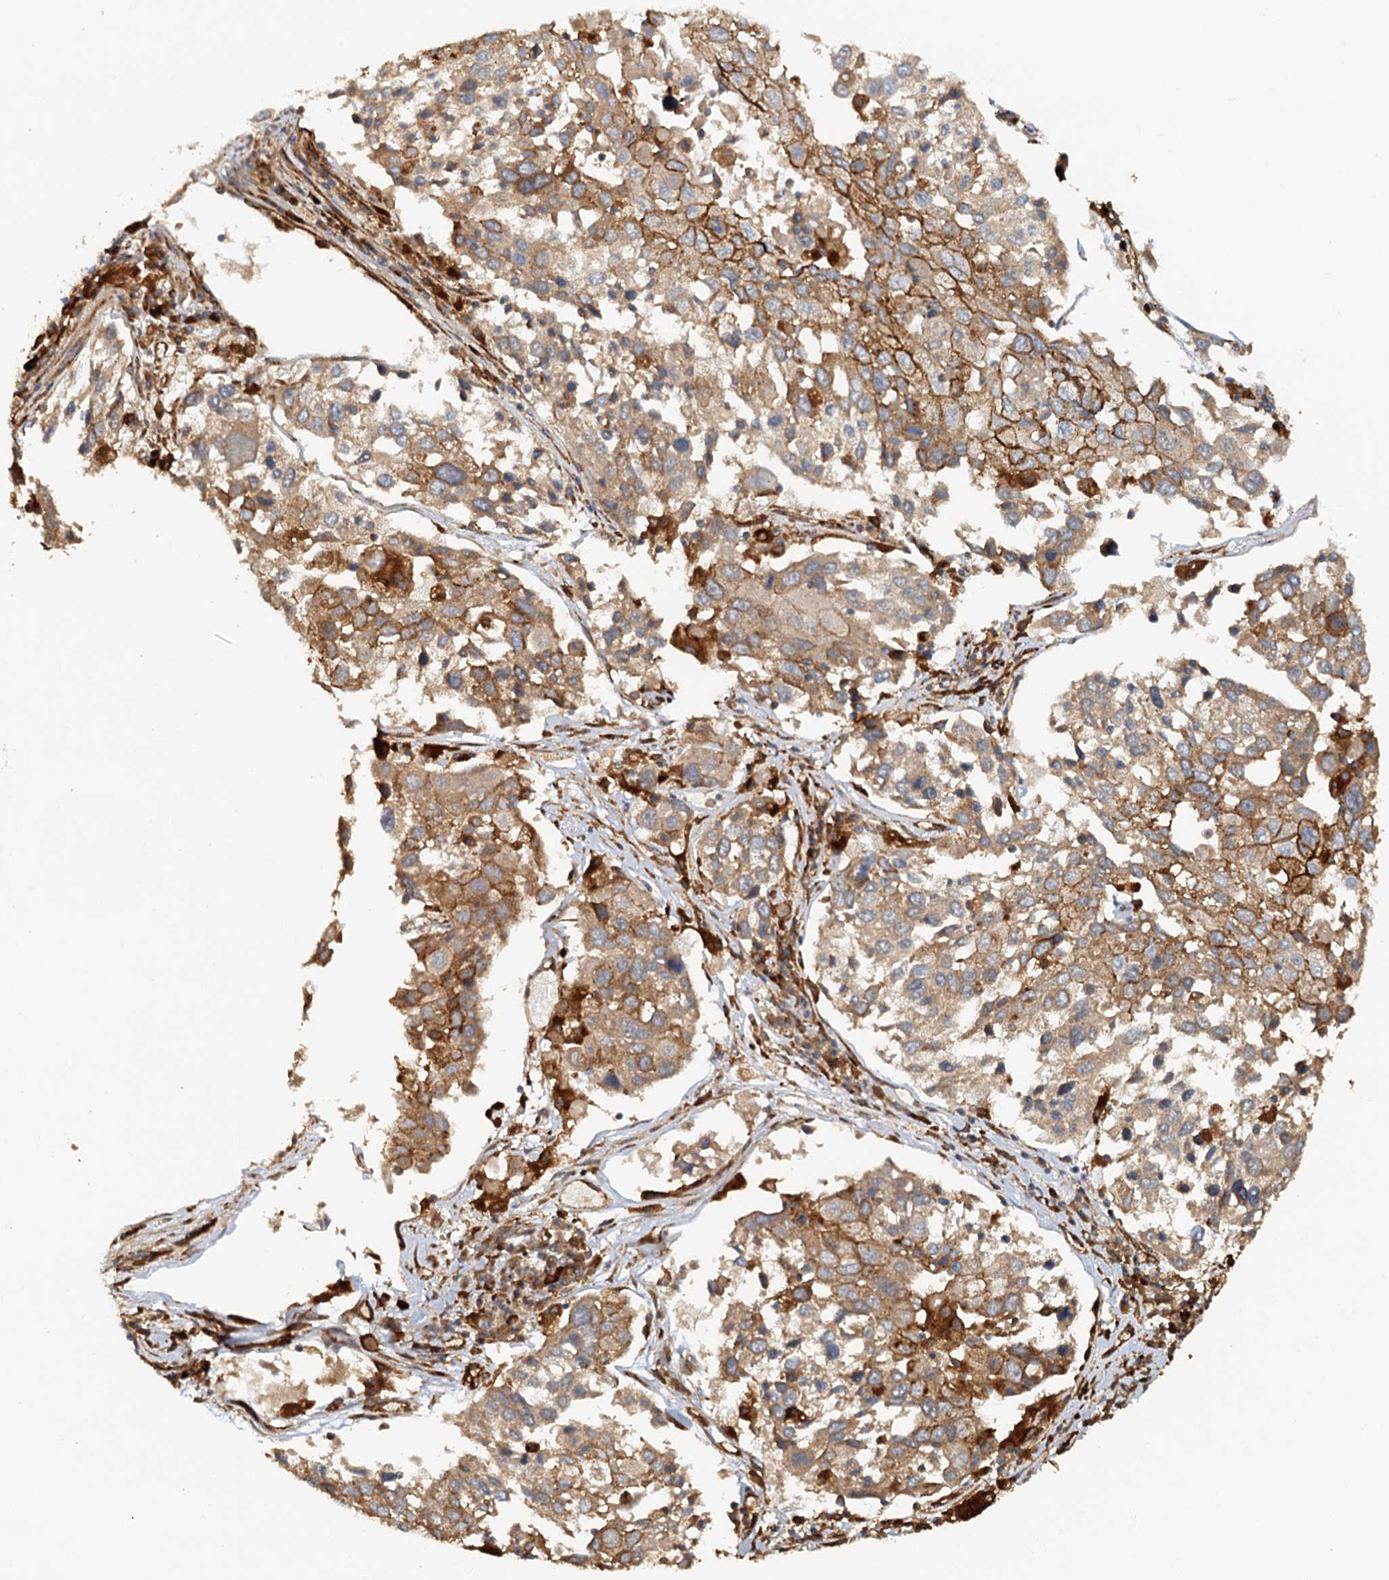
{"staining": {"intensity": "moderate", "quantity": "25%-75%", "location": "cytoplasmic/membranous"}, "tissue": "lung cancer", "cell_type": "Tumor cells", "image_type": "cancer", "snomed": [{"axis": "morphology", "description": "Squamous cell carcinoma, NOS"}, {"axis": "topography", "description": "Lung"}], "caption": "Protein analysis of lung cancer tissue reveals moderate cytoplasmic/membranous staining in approximately 25%-75% of tumor cells. The staining is performed using DAB (3,3'-diaminobenzidine) brown chromogen to label protein expression. The nuclei are counter-stained blue using hematoxylin.", "gene": "NIPAL3", "patient": {"sex": "male", "age": 65}}